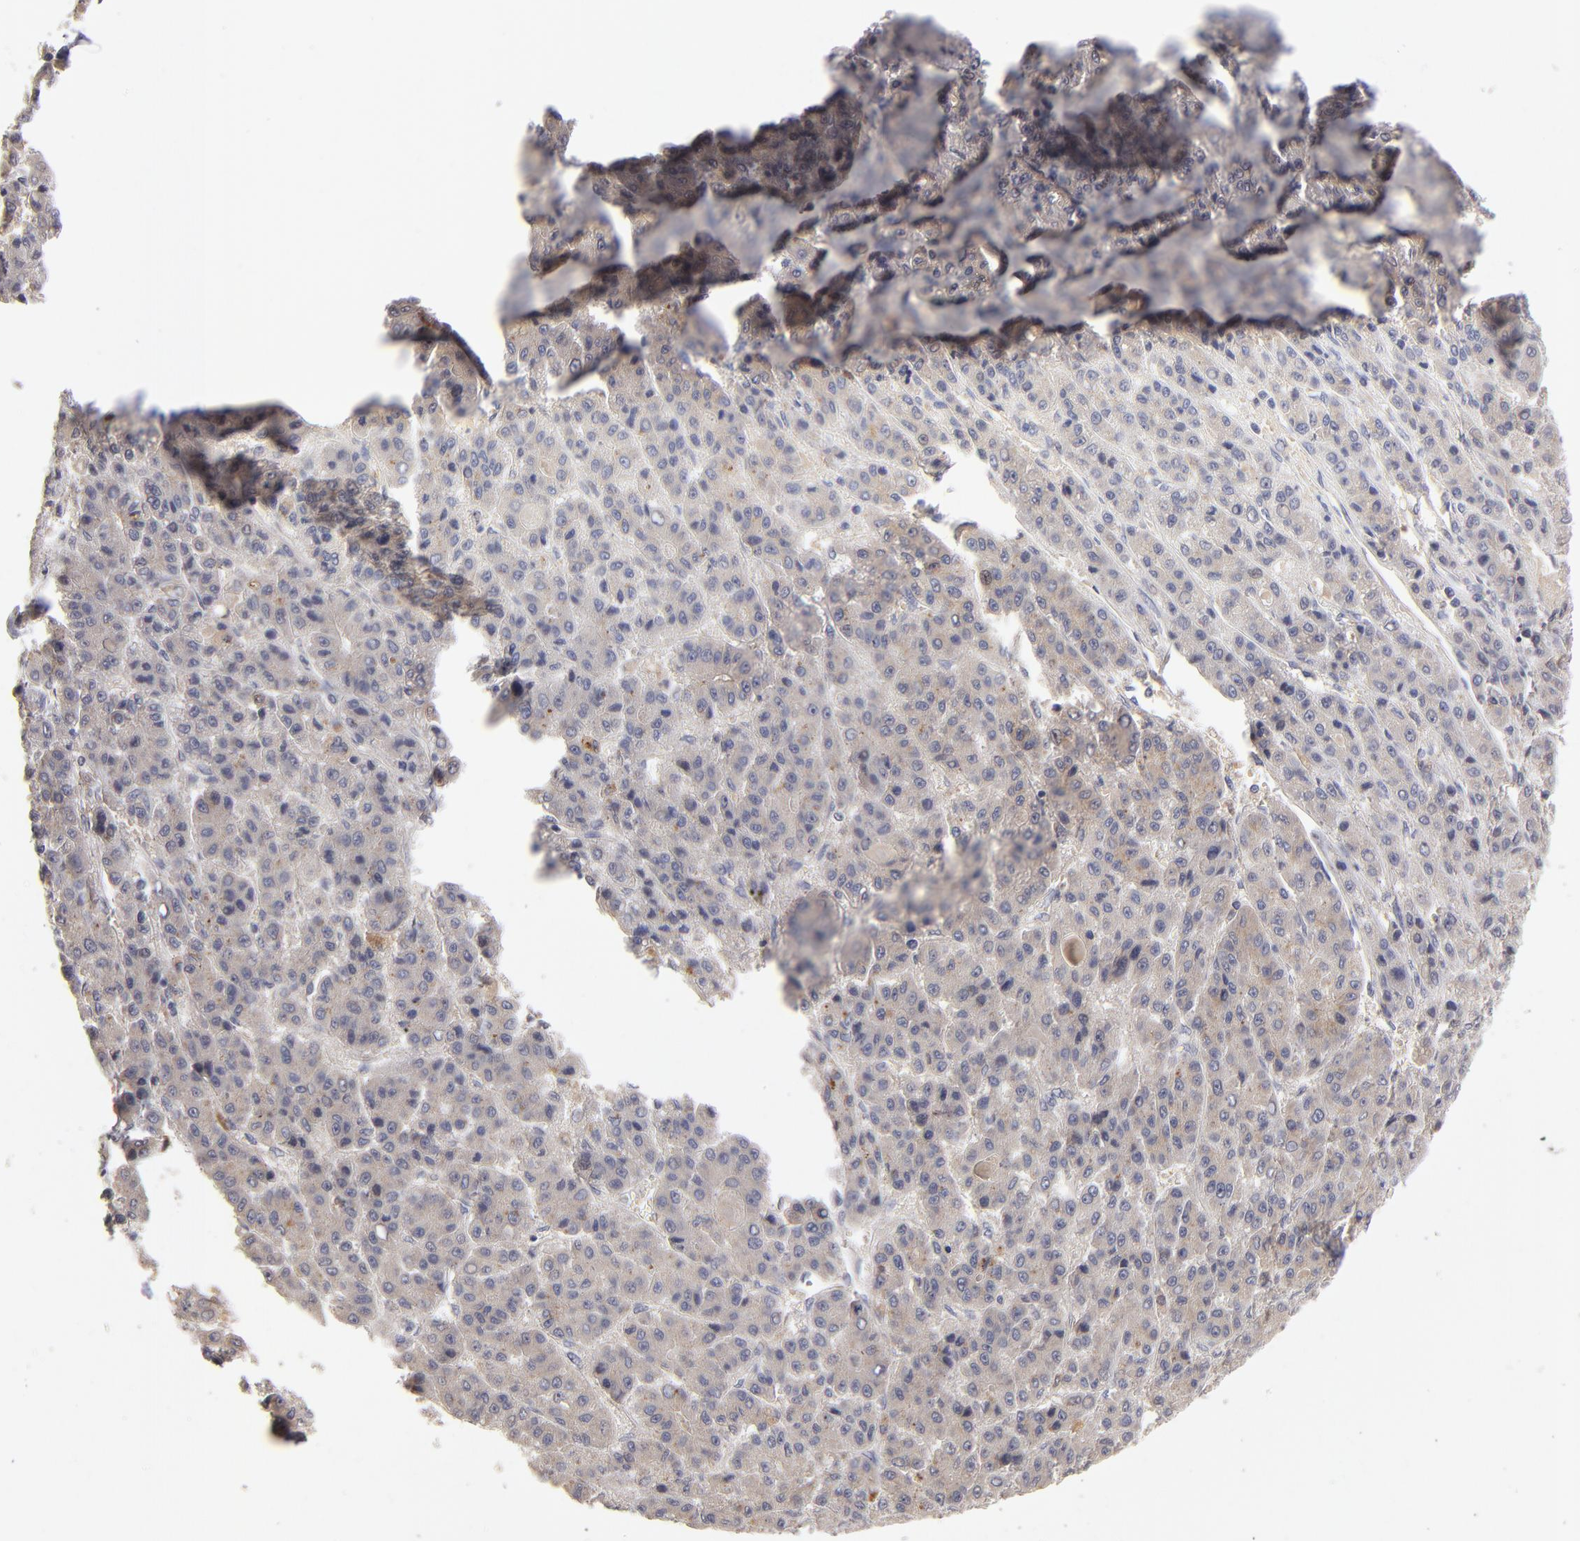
{"staining": {"intensity": "moderate", "quantity": "<25%", "location": "cytoplasmic/membranous"}, "tissue": "liver cancer", "cell_type": "Tumor cells", "image_type": "cancer", "snomed": [{"axis": "morphology", "description": "Carcinoma, Hepatocellular, NOS"}, {"axis": "topography", "description": "Liver"}], "caption": "Liver hepatocellular carcinoma stained for a protein (brown) exhibits moderate cytoplasmic/membranous positive positivity in approximately <25% of tumor cells.", "gene": "EXD2", "patient": {"sex": "male", "age": 70}}